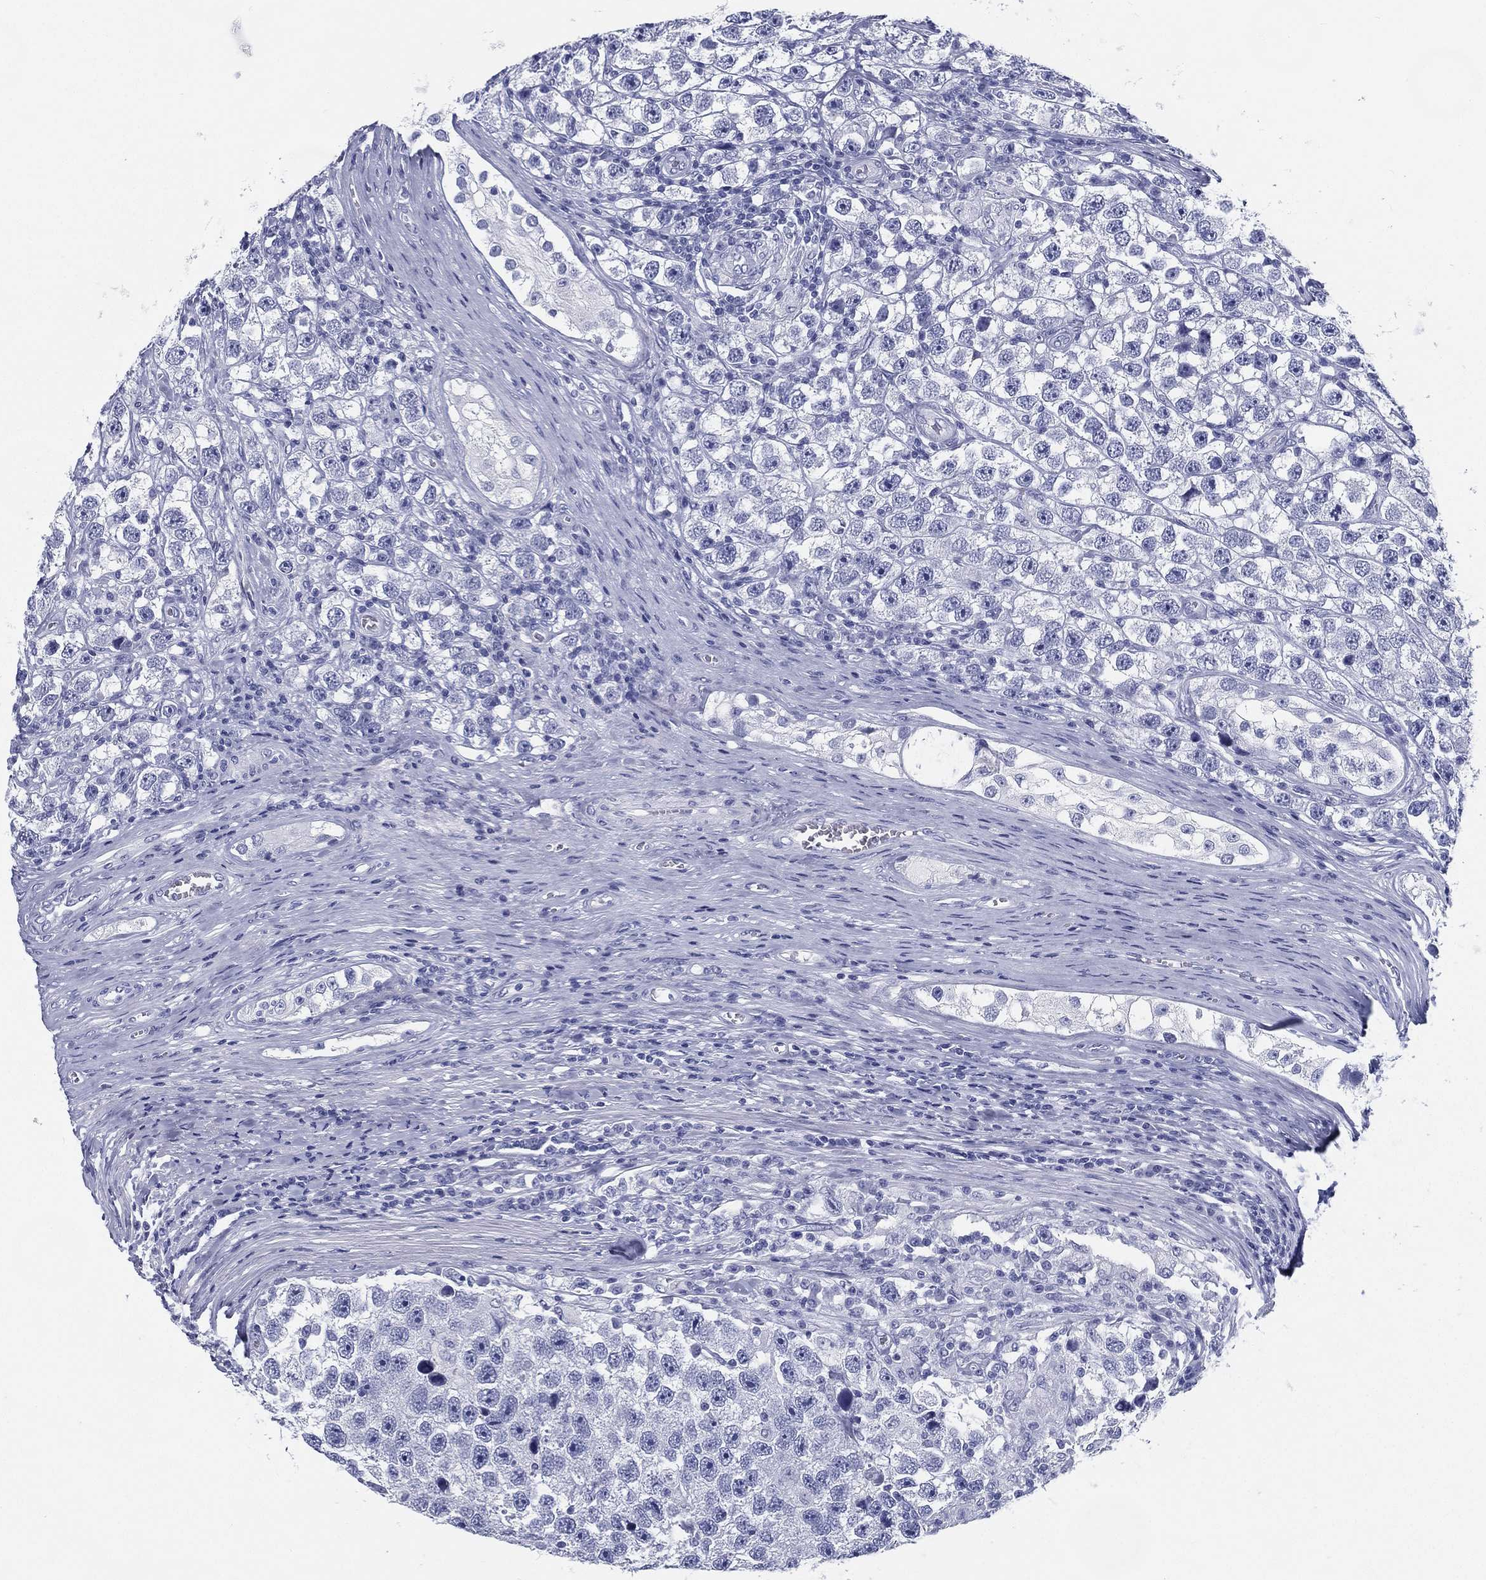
{"staining": {"intensity": "negative", "quantity": "none", "location": "none"}, "tissue": "testis cancer", "cell_type": "Tumor cells", "image_type": "cancer", "snomed": [{"axis": "morphology", "description": "Seminoma, NOS"}, {"axis": "topography", "description": "Testis"}], "caption": "This is a photomicrograph of immunohistochemistry staining of seminoma (testis), which shows no positivity in tumor cells.", "gene": "ATP1B2", "patient": {"sex": "male", "age": 26}}